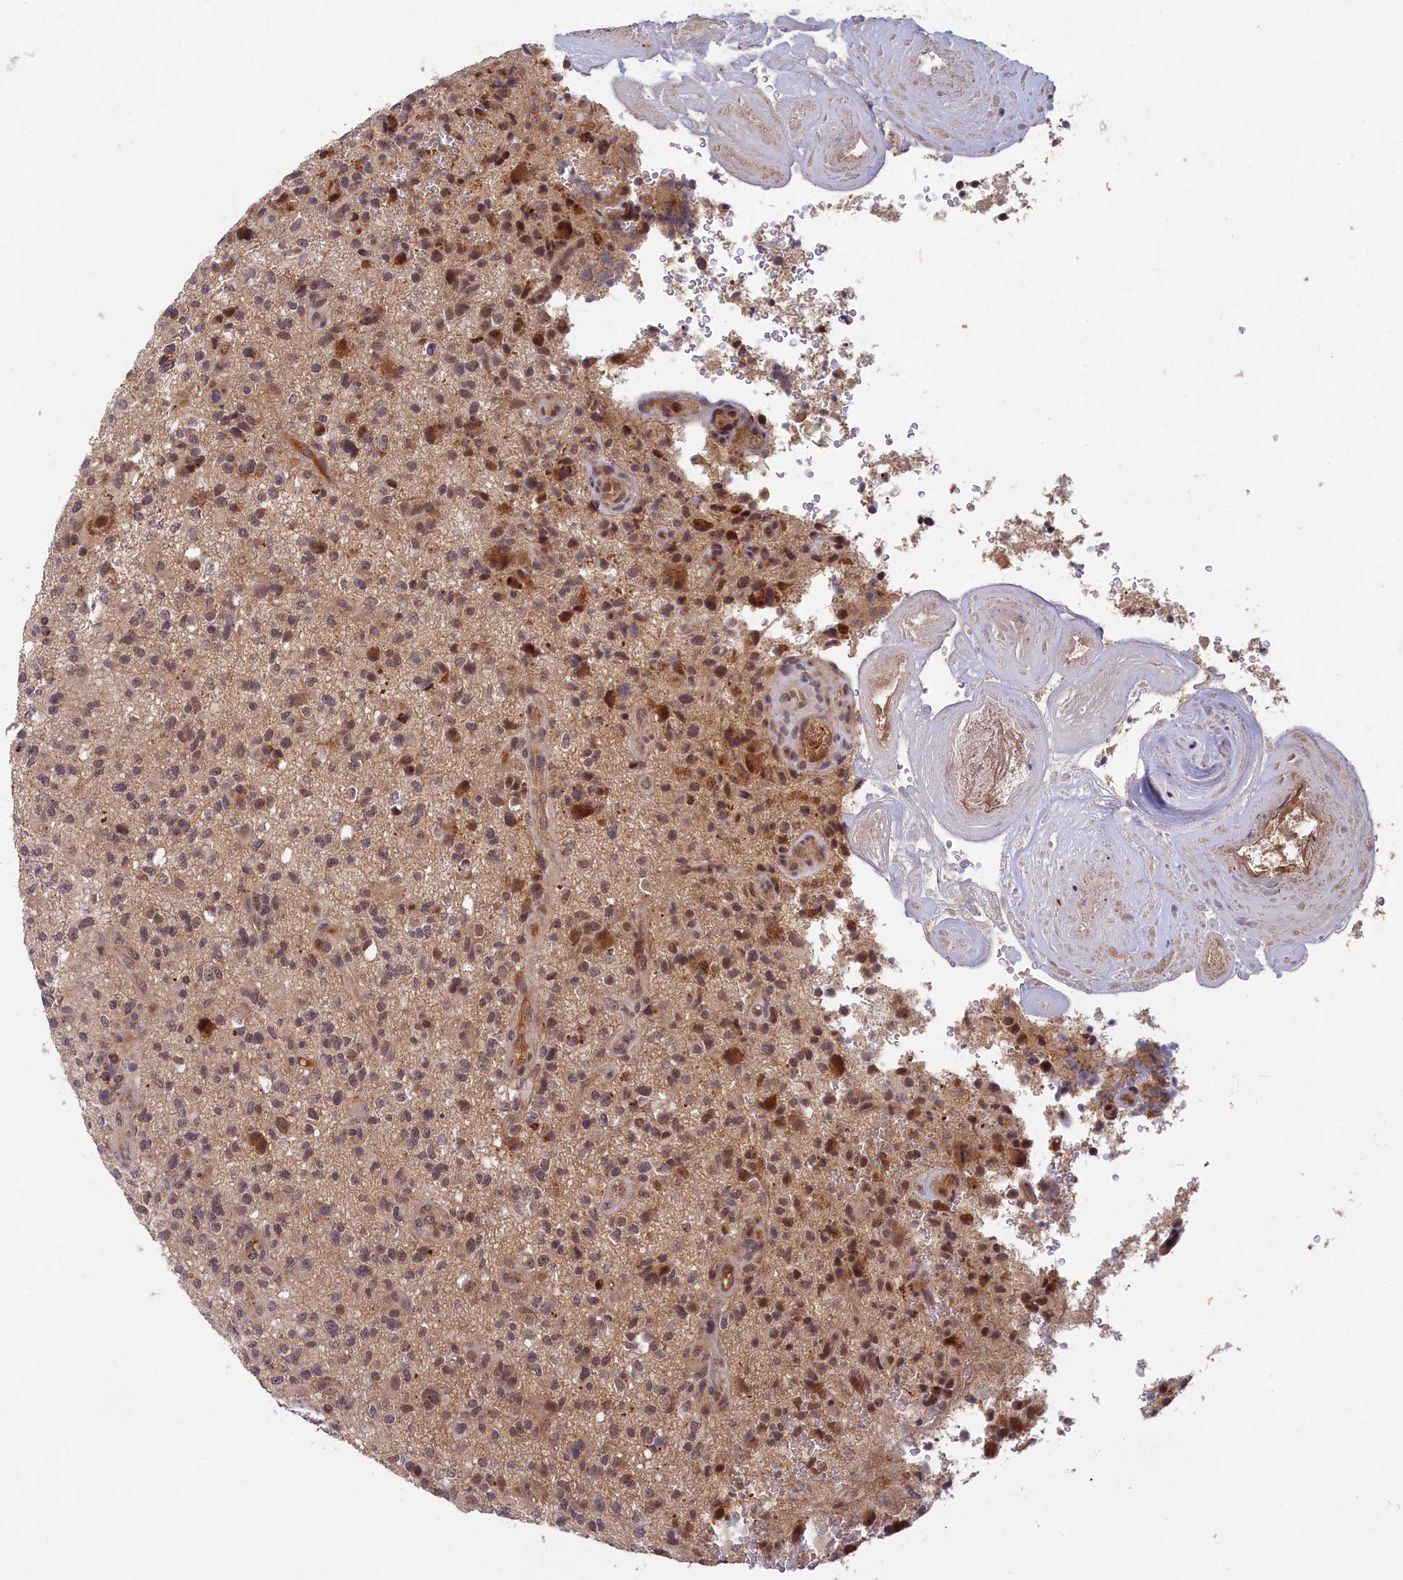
{"staining": {"intensity": "negative", "quantity": "none", "location": "none"}, "tissue": "glioma", "cell_type": "Tumor cells", "image_type": "cancer", "snomed": [{"axis": "morphology", "description": "Glioma, malignant, High grade"}, {"axis": "topography", "description": "Brain"}], "caption": "The image reveals no significant staining in tumor cells of glioma.", "gene": "EARS2", "patient": {"sex": "male", "age": 47}}